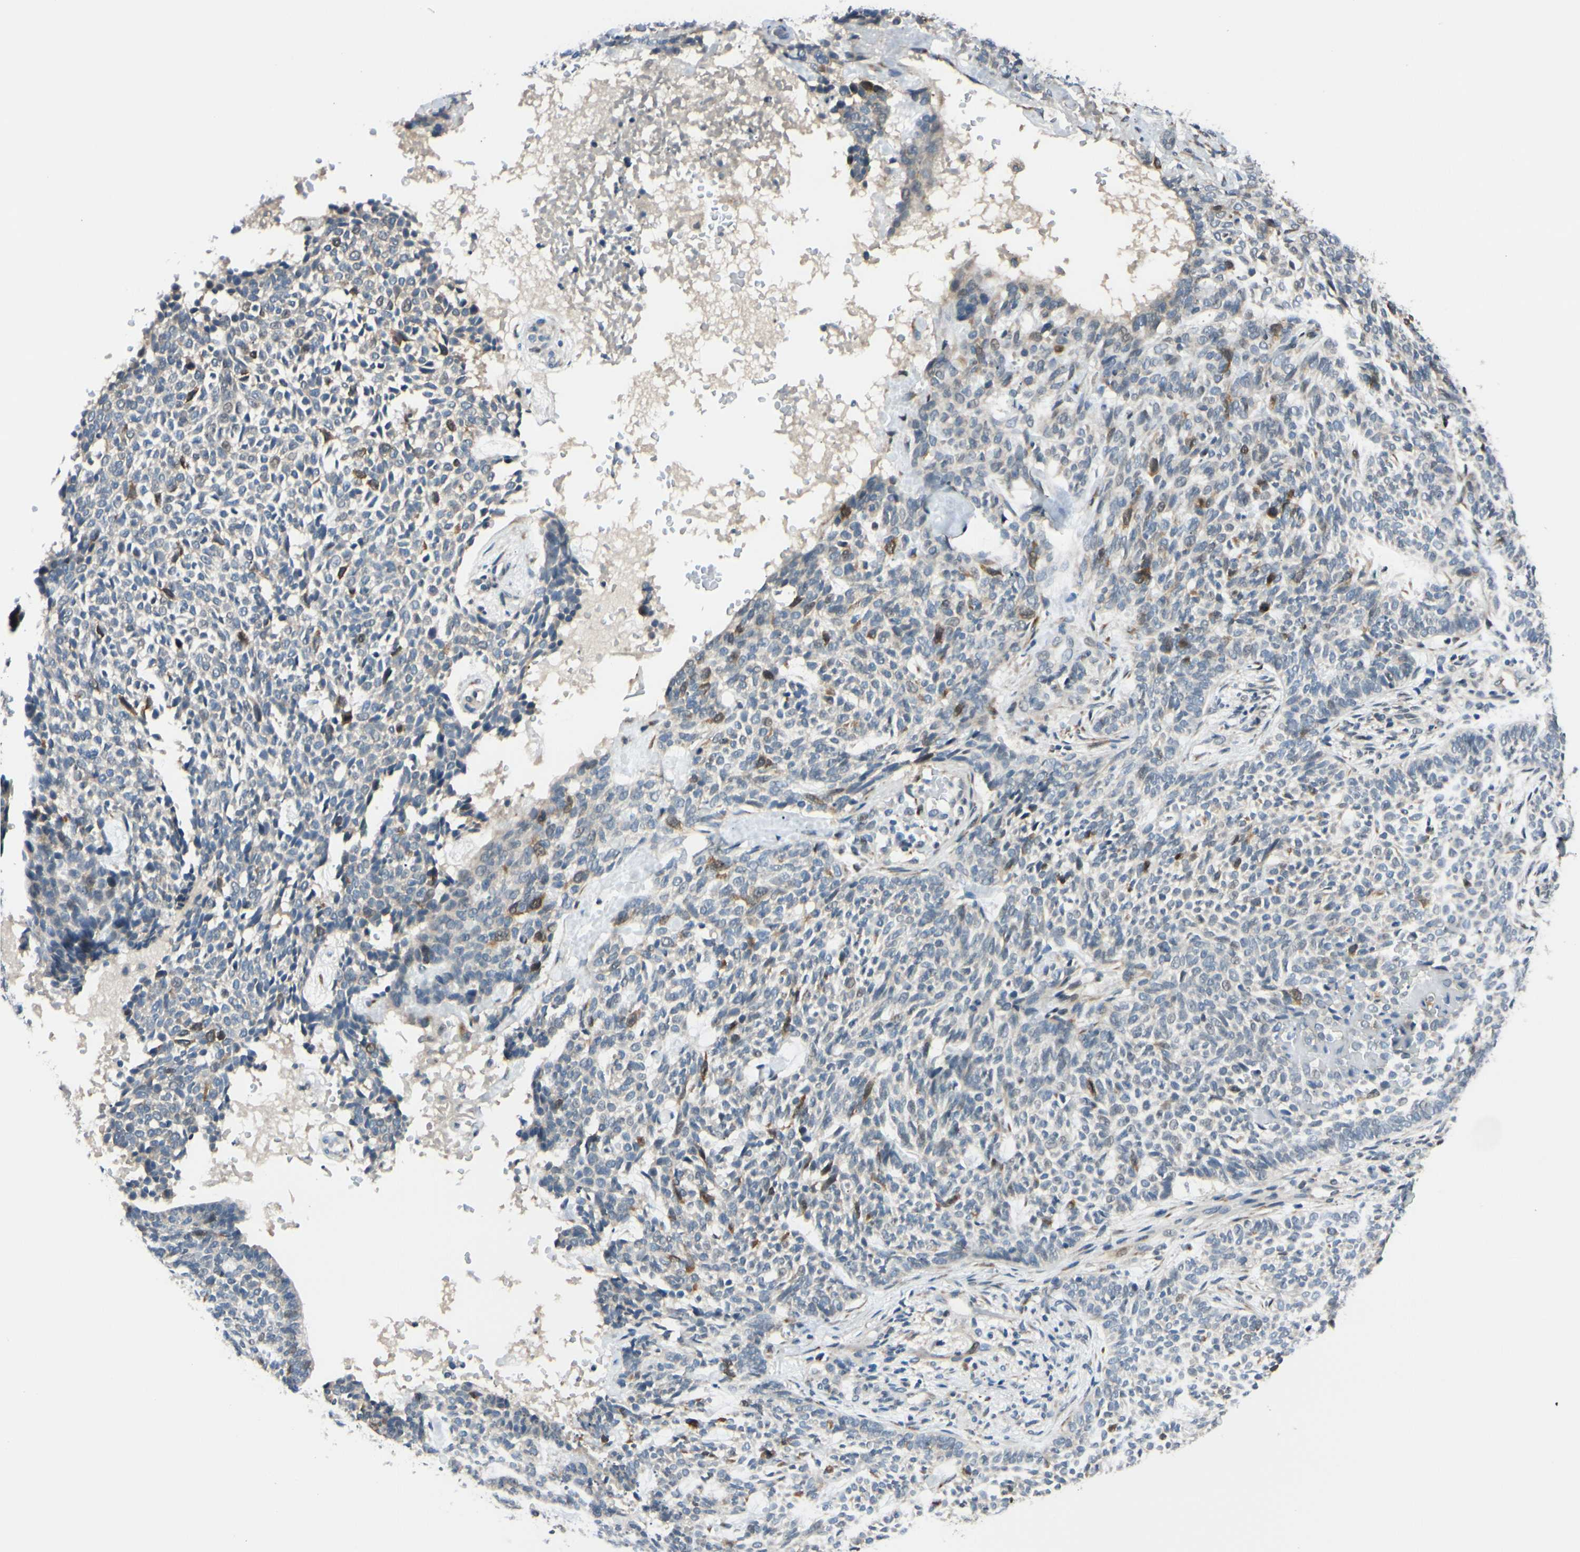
{"staining": {"intensity": "moderate", "quantity": "<25%", "location": "cytoplasmic/membranous,nuclear"}, "tissue": "skin cancer", "cell_type": "Tumor cells", "image_type": "cancer", "snomed": [{"axis": "morphology", "description": "Basal cell carcinoma"}, {"axis": "topography", "description": "Skin"}], "caption": "Skin basal cell carcinoma tissue exhibits moderate cytoplasmic/membranous and nuclear positivity in about <25% of tumor cells, visualized by immunohistochemistry. The protein of interest is stained brown, and the nuclei are stained in blue (DAB (3,3'-diaminobenzidine) IHC with brightfield microscopy, high magnification).", "gene": "PTTG1", "patient": {"sex": "male", "age": 87}}